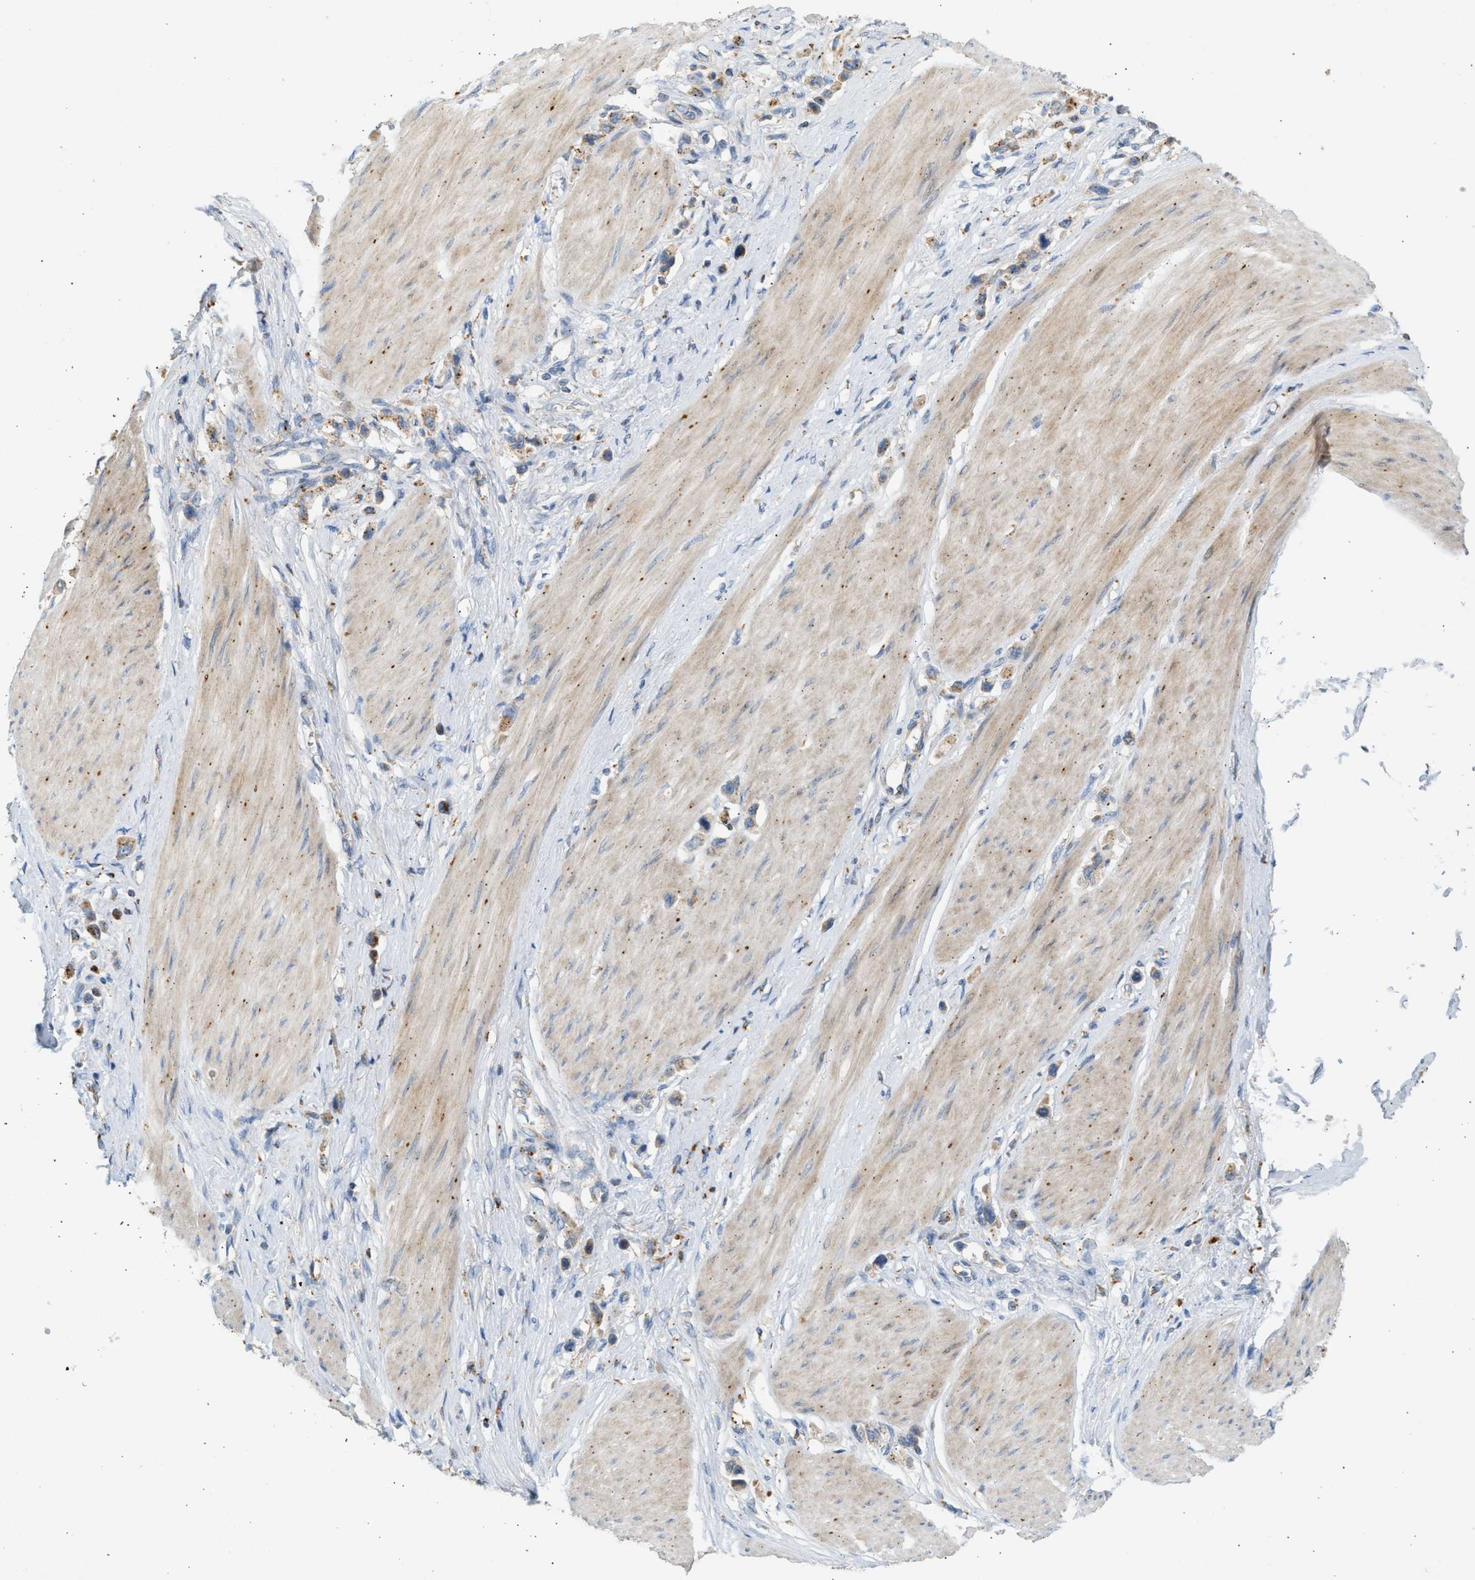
{"staining": {"intensity": "weak", "quantity": ">75%", "location": "cytoplasmic/membranous"}, "tissue": "stomach cancer", "cell_type": "Tumor cells", "image_type": "cancer", "snomed": [{"axis": "morphology", "description": "Adenocarcinoma, NOS"}, {"axis": "topography", "description": "Stomach"}], "caption": "This micrograph exhibits adenocarcinoma (stomach) stained with immunohistochemistry (IHC) to label a protein in brown. The cytoplasmic/membranous of tumor cells show weak positivity for the protein. Nuclei are counter-stained blue.", "gene": "ENTHD1", "patient": {"sex": "female", "age": 65}}